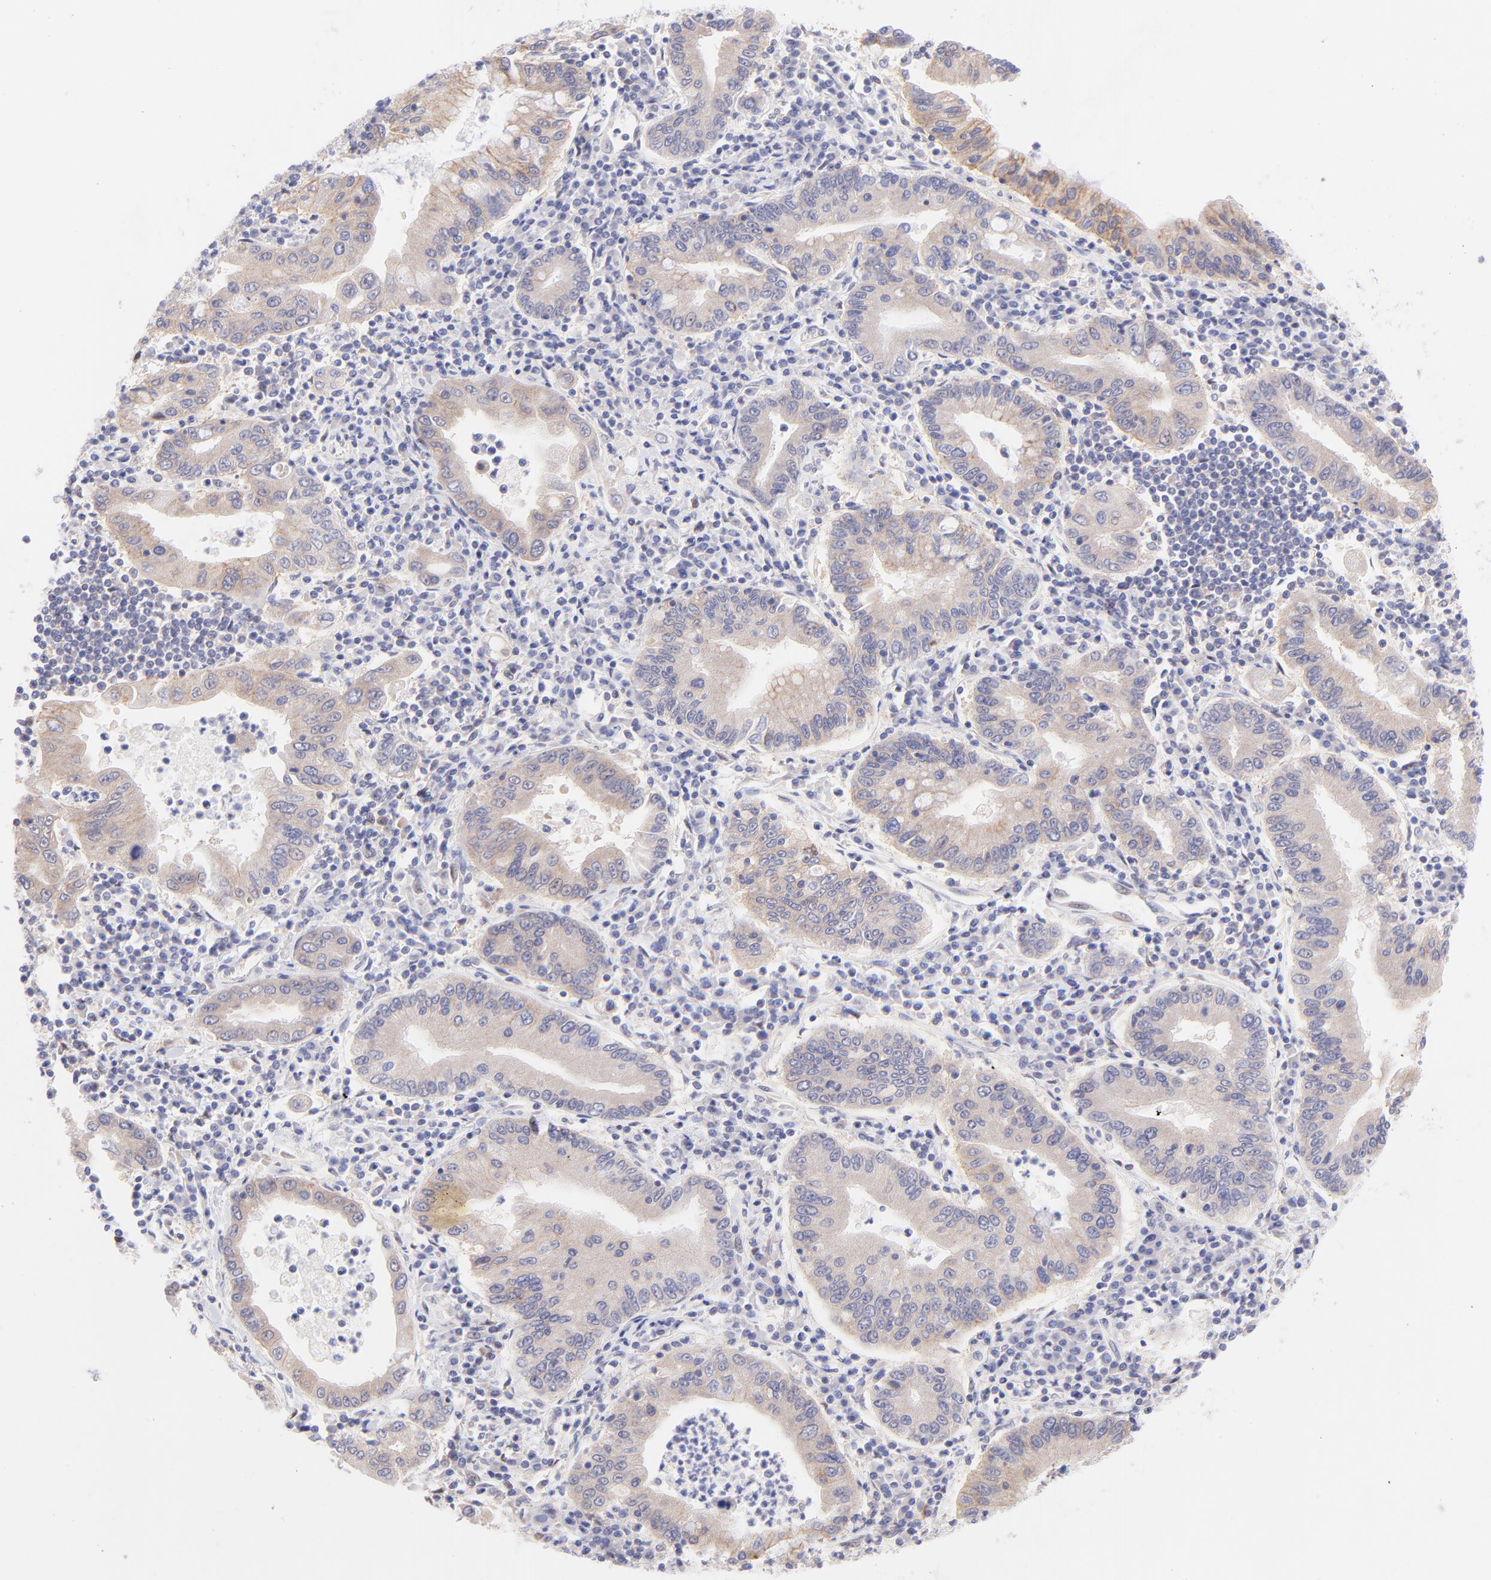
{"staining": {"intensity": "weak", "quantity": ">75%", "location": "cytoplasmic/membranous"}, "tissue": "stomach cancer", "cell_type": "Tumor cells", "image_type": "cancer", "snomed": [{"axis": "morphology", "description": "Normal tissue, NOS"}, {"axis": "morphology", "description": "Adenocarcinoma, NOS"}, {"axis": "topography", "description": "Esophagus"}, {"axis": "topography", "description": "Stomach, upper"}, {"axis": "topography", "description": "Peripheral nerve tissue"}], "caption": "This photomicrograph demonstrates immunohistochemistry (IHC) staining of human adenocarcinoma (stomach), with low weak cytoplasmic/membranous positivity in about >75% of tumor cells.", "gene": "PBDC1", "patient": {"sex": "male", "age": 62}}